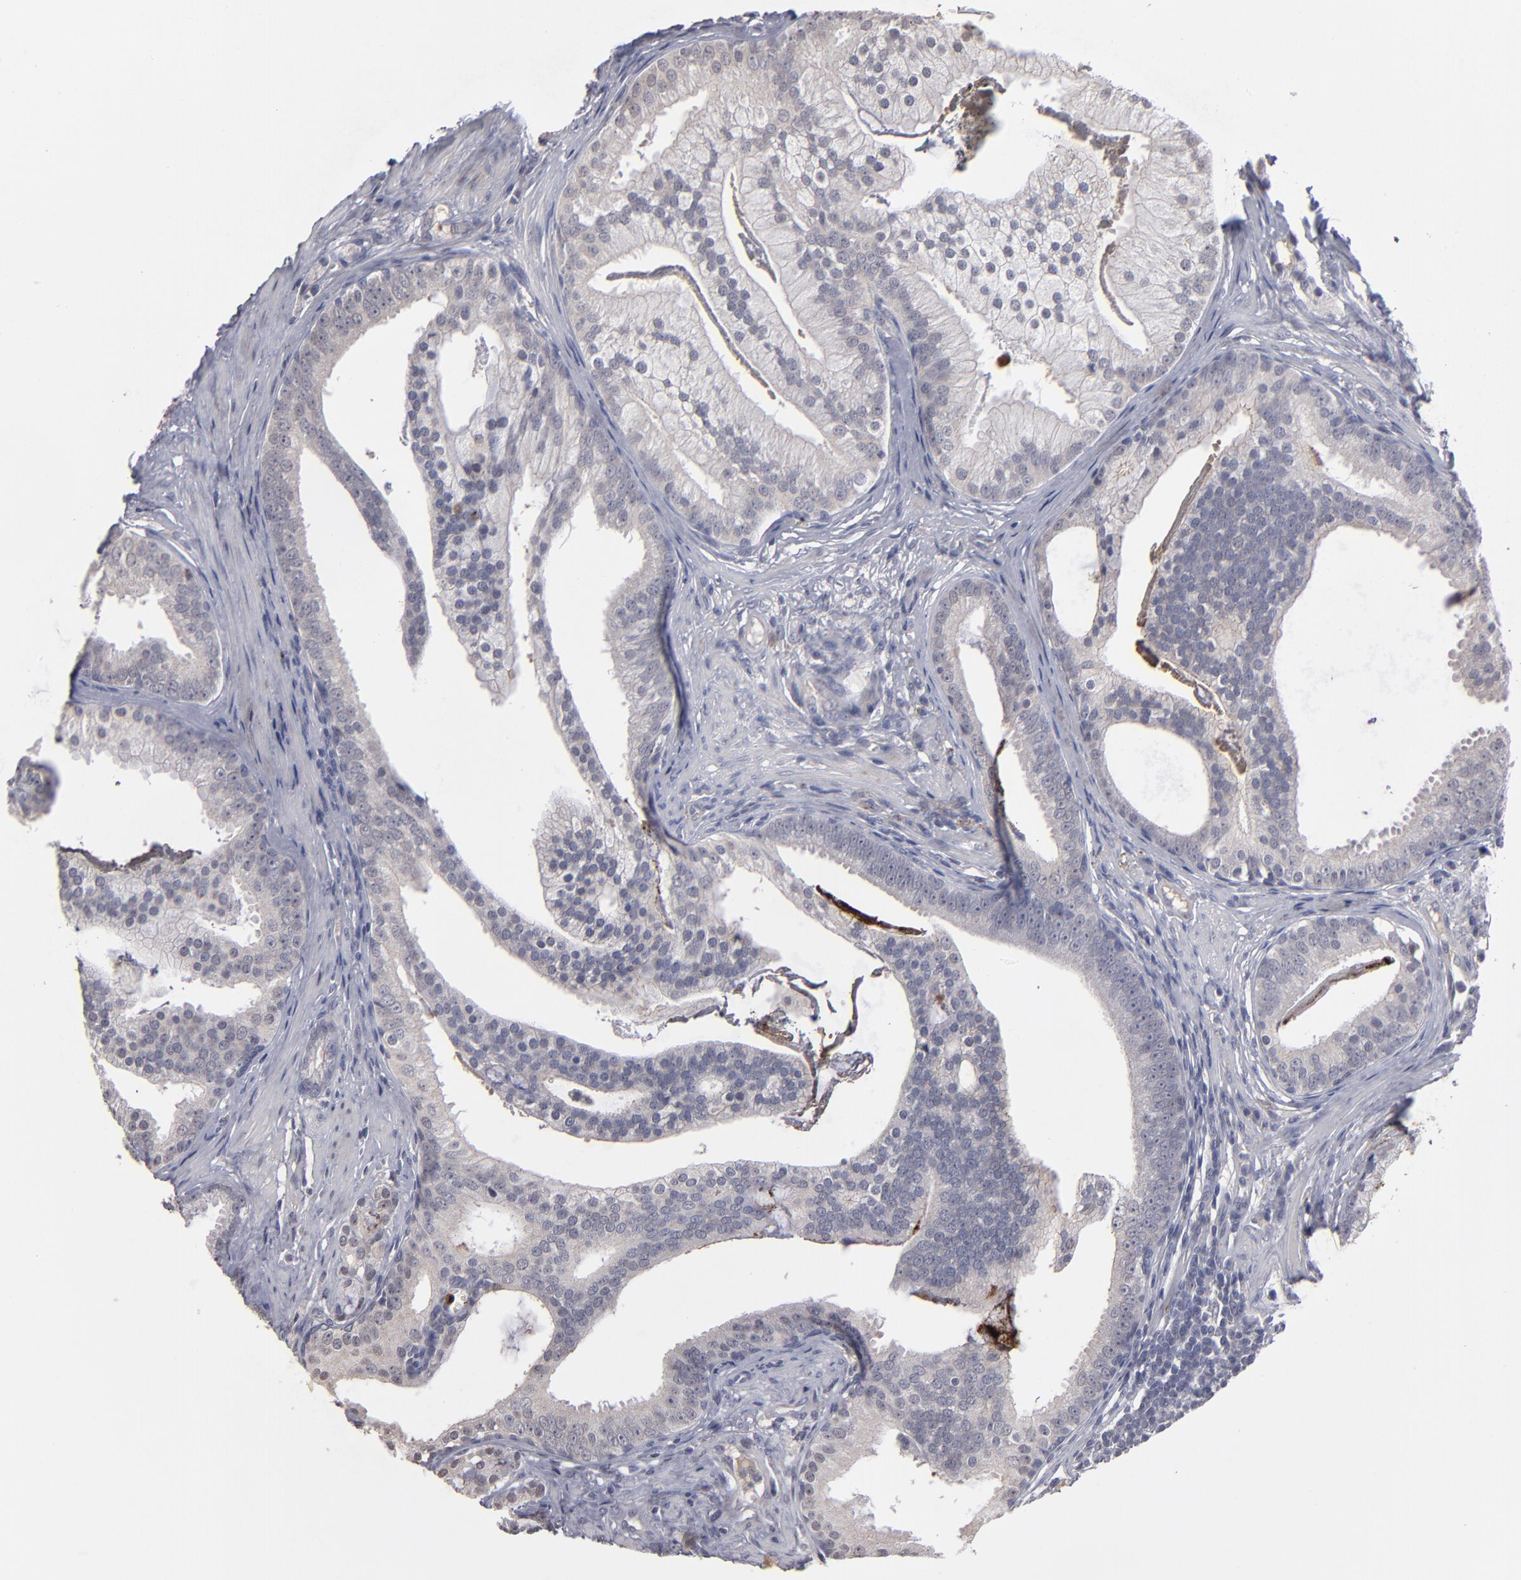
{"staining": {"intensity": "negative", "quantity": "none", "location": "none"}, "tissue": "prostate cancer", "cell_type": "Tumor cells", "image_type": "cancer", "snomed": [{"axis": "morphology", "description": "Adenocarcinoma, Low grade"}, {"axis": "topography", "description": "Prostate"}], "caption": "The micrograph displays no significant expression in tumor cells of adenocarcinoma (low-grade) (prostate). (Brightfield microscopy of DAB (3,3'-diaminobenzidine) IHC at high magnification).", "gene": "GPM6B", "patient": {"sex": "male", "age": 58}}